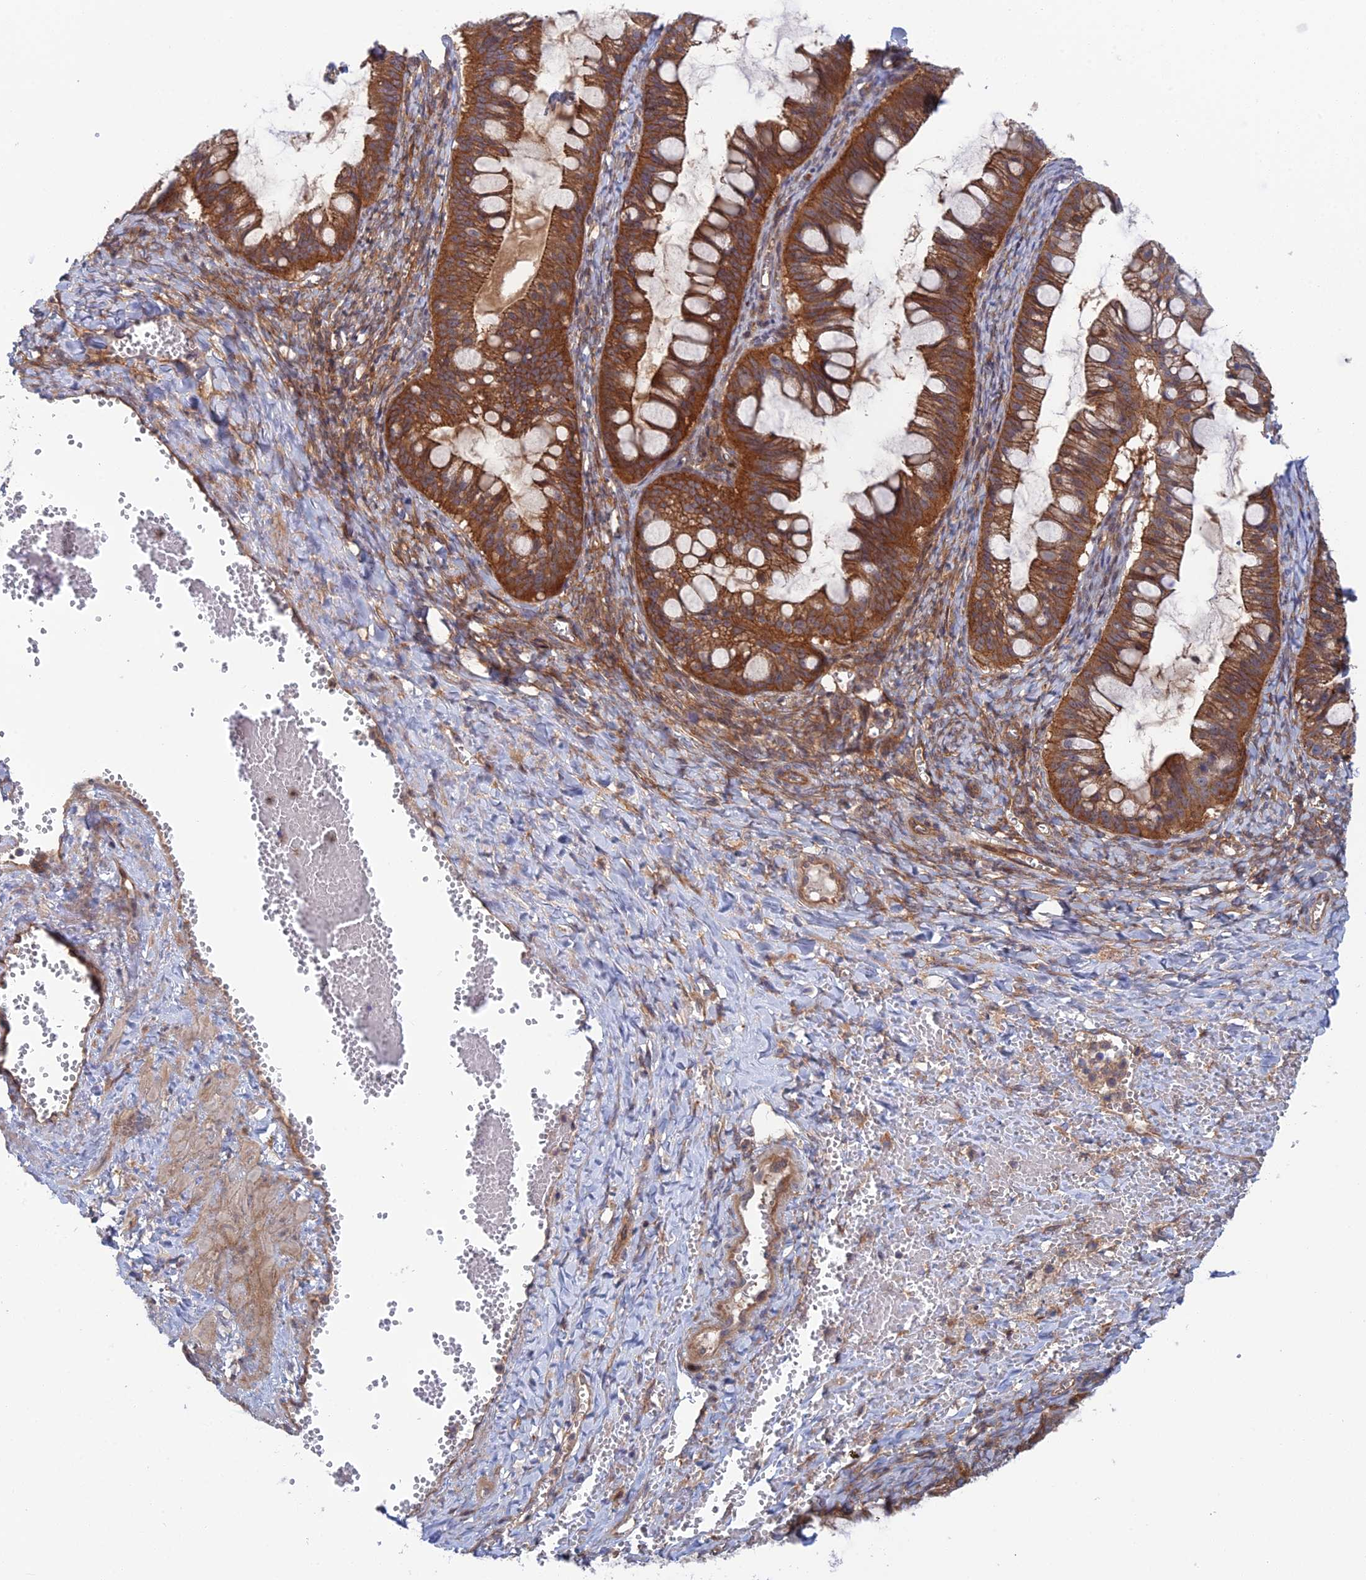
{"staining": {"intensity": "strong", "quantity": ">75%", "location": "cytoplasmic/membranous"}, "tissue": "ovarian cancer", "cell_type": "Tumor cells", "image_type": "cancer", "snomed": [{"axis": "morphology", "description": "Cystadenocarcinoma, mucinous, NOS"}, {"axis": "topography", "description": "Ovary"}], "caption": "Strong cytoplasmic/membranous expression for a protein is present in about >75% of tumor cells of ovarian cancer (mucinous cystadenocarcinoma) using immunohistochemistry (IHC).", "gene": "ABHD1", "patient": {"sex": "female", "age": 73}}